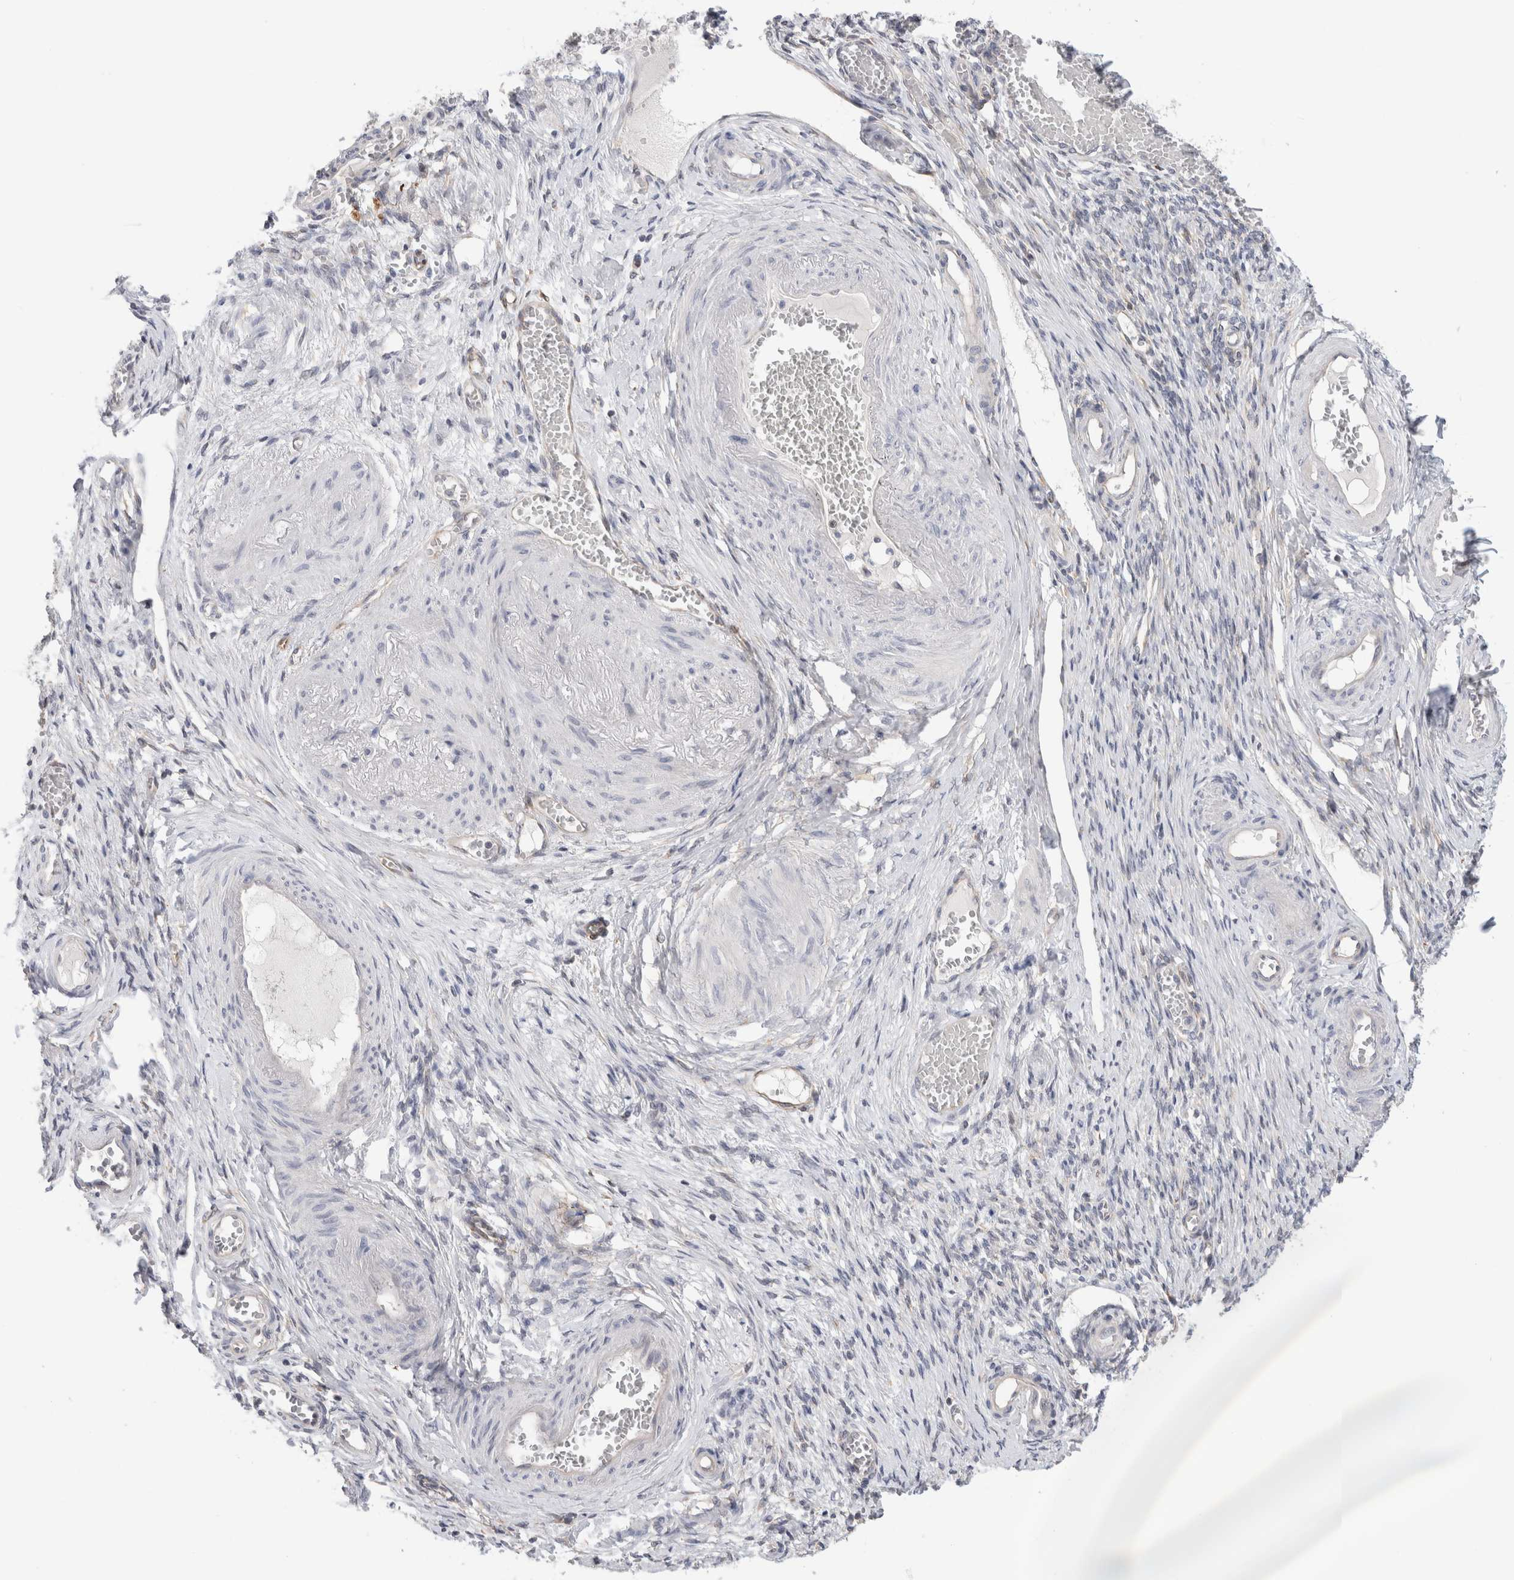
{"staining": {"intensity": "negative", "quantity": "none", "location": "none"}, "tissue": "adipose tissue", "cell_type": "Adipocytes", "image_type": "normal", "snomed": [{"axis": "morphology", "description": "Normal tissue, NOS"}, {"axis": "topography", "description": "Vascular tissue"}, {"axis": "topography", "description": "Fallopian tube"}, {"axis": "topography", "description": "Ovary"}], "caption": "Immunohistochemistry of normal adipose tissue reveals no staining in adipocytes.", "gene": "SYTL5", "patient": {"sex": "female", "age": 67}}